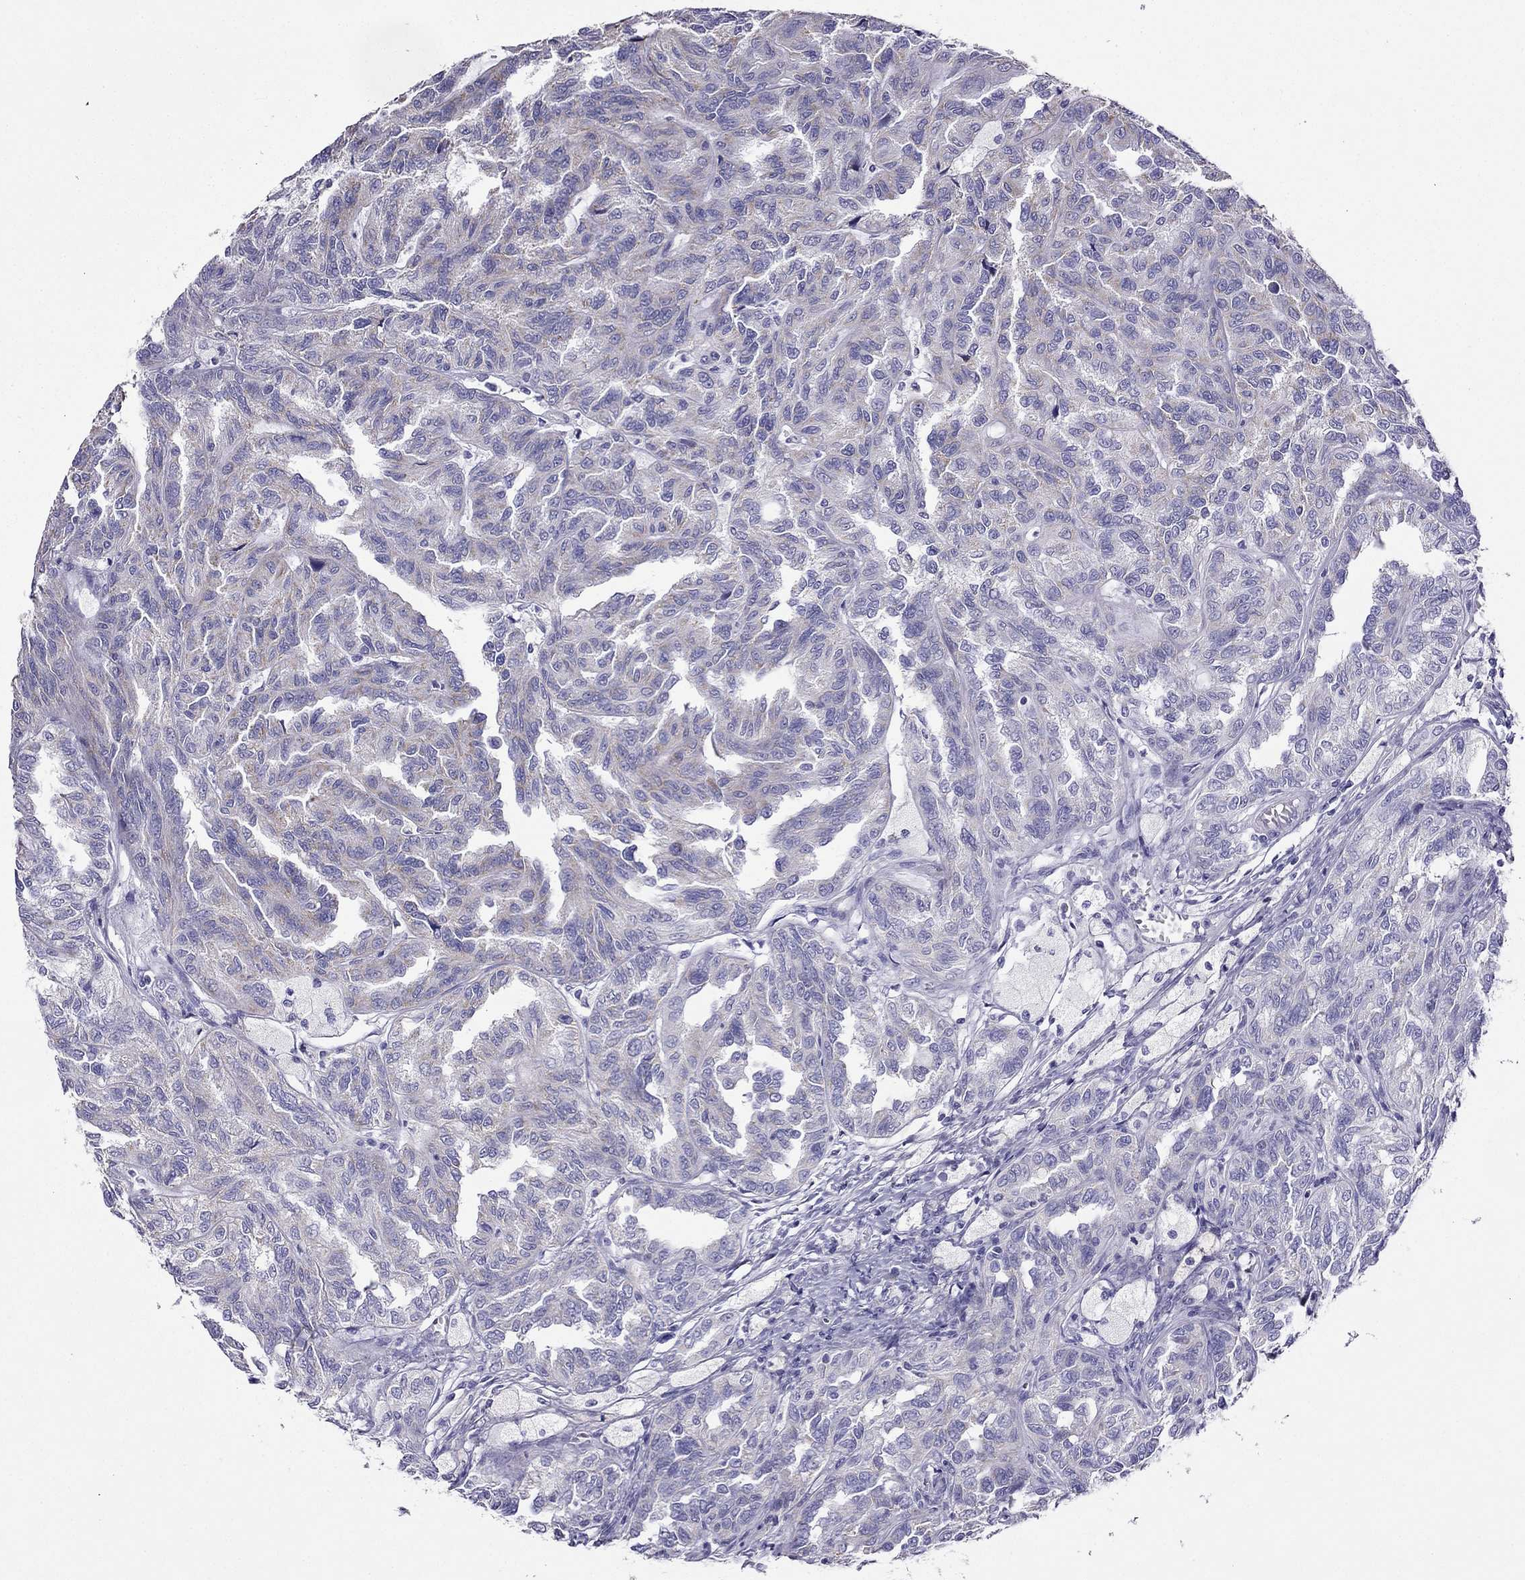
{"staining": {"intensity": "weak", "quantity": "<25%", "location": "cytoplasmic/membranous"}, "tissue": "renal cancer", "cell_type": "Tumor cells", "image_type": "cancer", "snomed": [{"axis": "morphology", "description": "Adenocarcinoma, NOS"}, {"axis": "topography", "description": "Kidney"}], "caption": "A photomicrograph of renal cancer stained for a protein reveals no brown staining in tumor cells.", "gene": "KIF5A", "patient": {"sex": "male", "age": 79}}